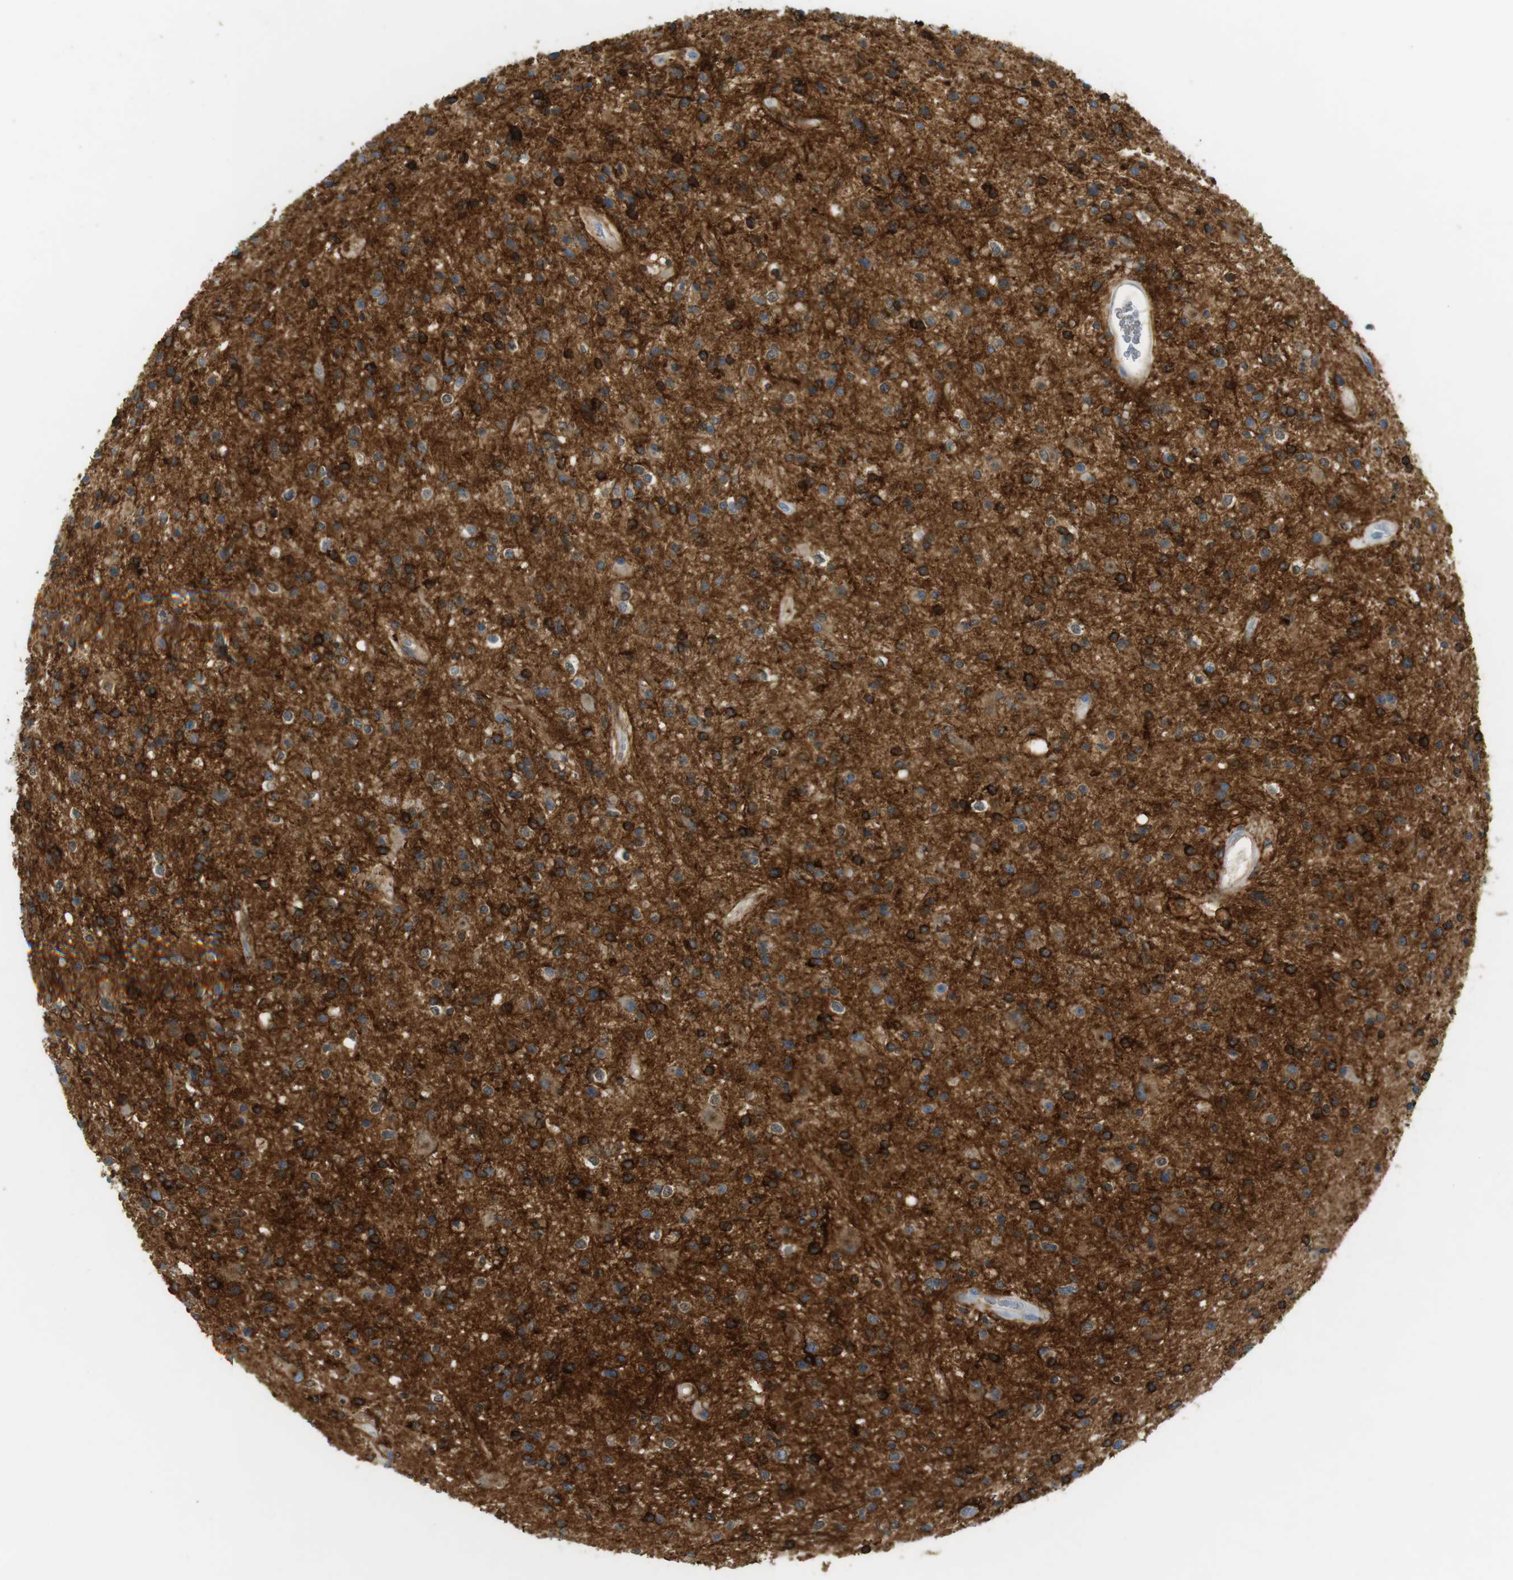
{"staining": {"intensity": "strong", "quantity": ">75%", "location": "cytoplasmic/membranous"}, "tissue": "glioma", "cell_type": "Tumor cells", "image_type": "cancer", "snomed": [{"axis": "morphology", "description": "Glioma, malignant, High grade"}, {"axis": "topography", "description": "Brain"}], "caption": "Tumor cells exhibit high levels of strong cytoplasmic/membranous expression in approximately >75% of cells in human glioma. (DAB (3,3'-diaminobenzidine) = brown stain, brightfield microscopy at high magnification).", "gene": "SIRPA", "patient": {"sex": "male", "age": 33}}